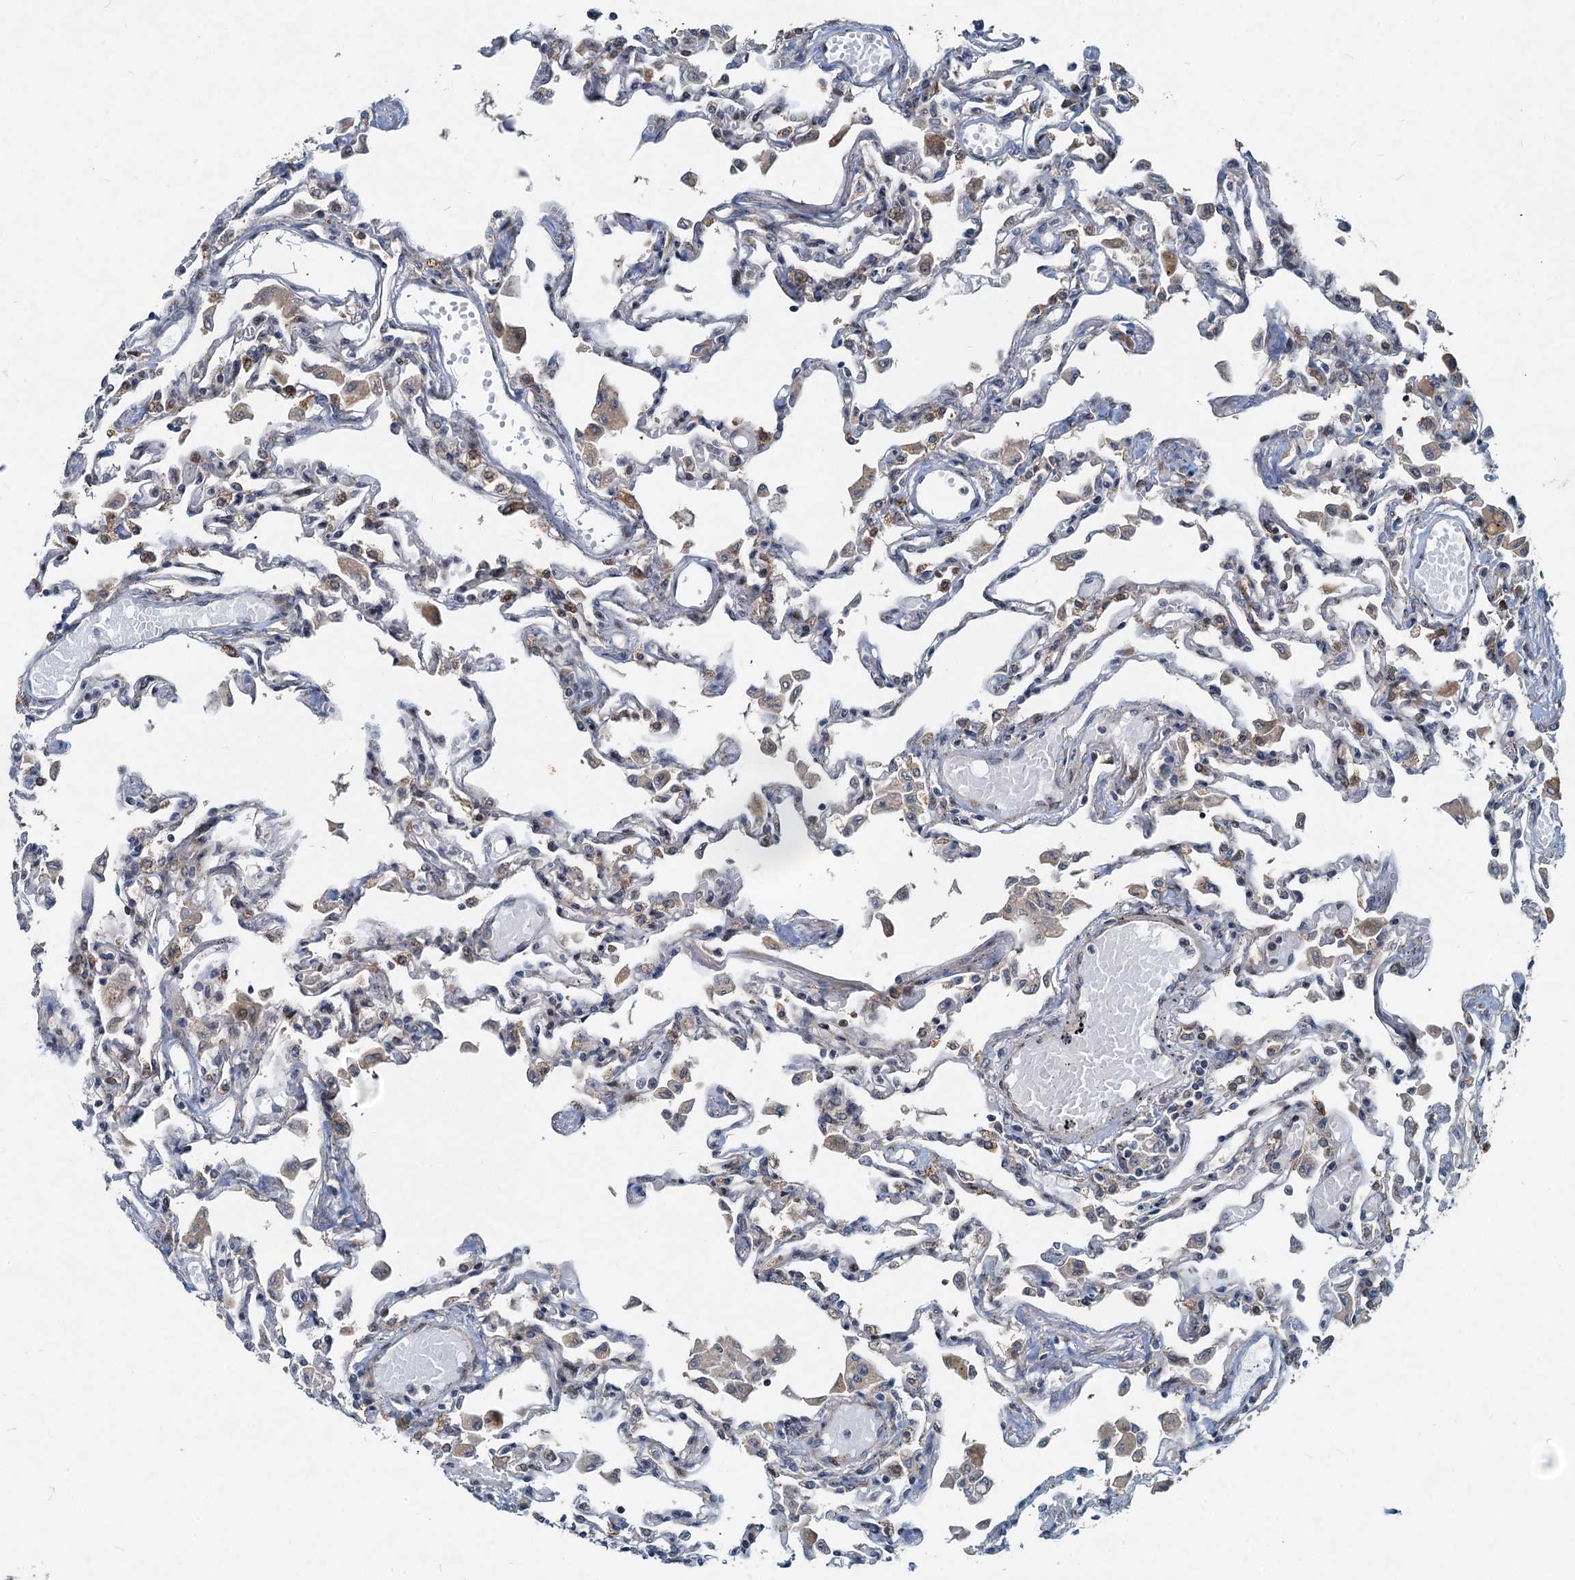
{"staining": {"intensity": "moderate", "quantity": "25%-75%", "location": "cytoplasmic/membranous"}, "tissue": "lung", "cell_type": "Alveolar cells", "image_type": "normal", "snomed": [{"axis": "morphology", "description": "Normal tissue, NOS"}, {"axis": "topography", "description": "Bronchus"}, {"axis": "topography", "description": "Lung"}], "caption": "DAB (3,3'-diaminobenzidine) immunohistochemical staining of benign lung demonstrates moderate cytoplasmic/membranous protein expression in about 25%-75% of alveolar cells. (DAB = brown stain, brightfield microscopy at high magnification).", "gene": "CEP68", "patient": {"sex": "female", "age": 49}}